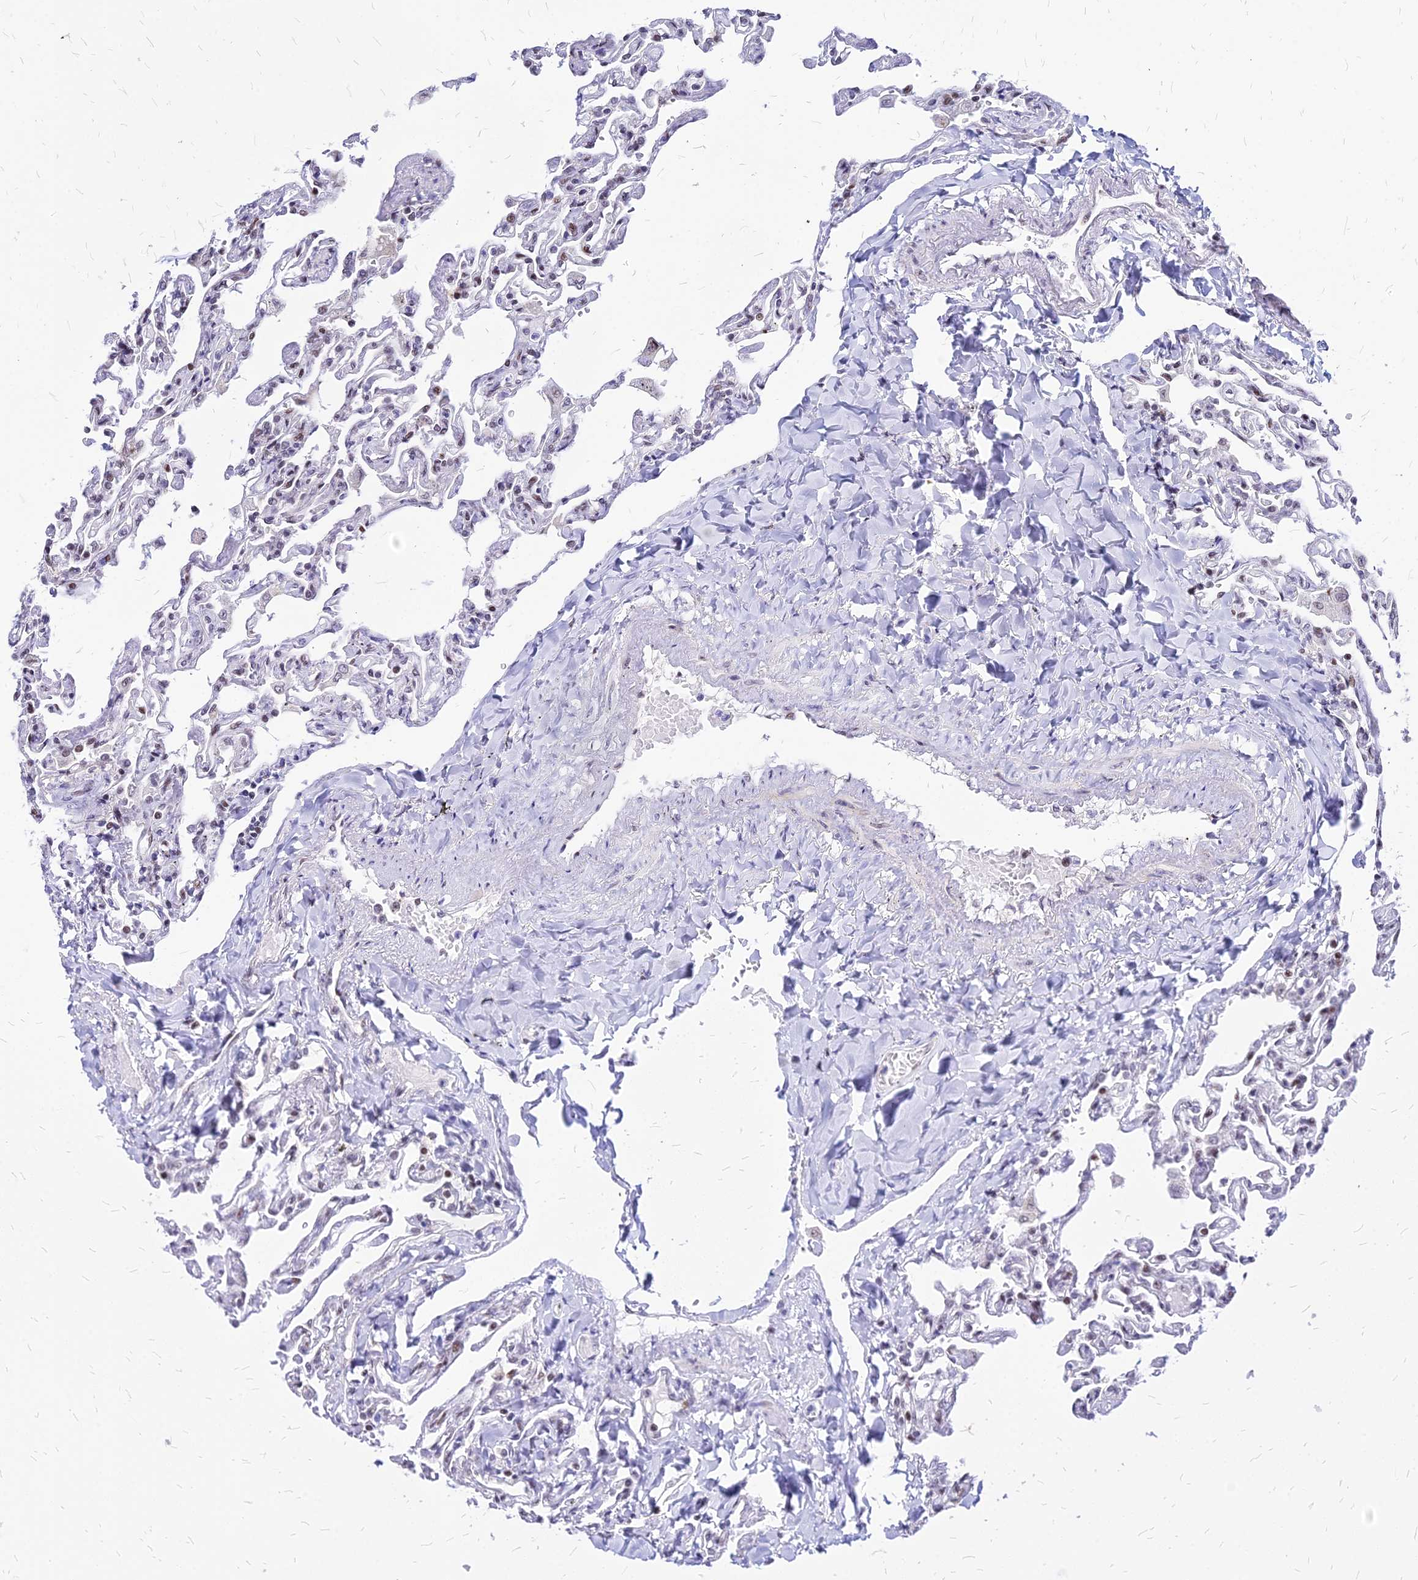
{"staining": {"intensity": "moderate", "quantity": "<25%", "location": "nuclear"}, "tissue": "lung", "cell_type": "Alveolar cells", "image_type": "normal", "snomed": [{"axis": "morphology", "description": "Normal tissue, NOS"}, {"axis": "topography", "description": "Lung"}], "caption": "Protein analysis of normal lung exhibits moderate nuclear expression in about <25% of alveolar cells.", "gene": "FDX2", "patient": {"sex": "male", "age": 21}}